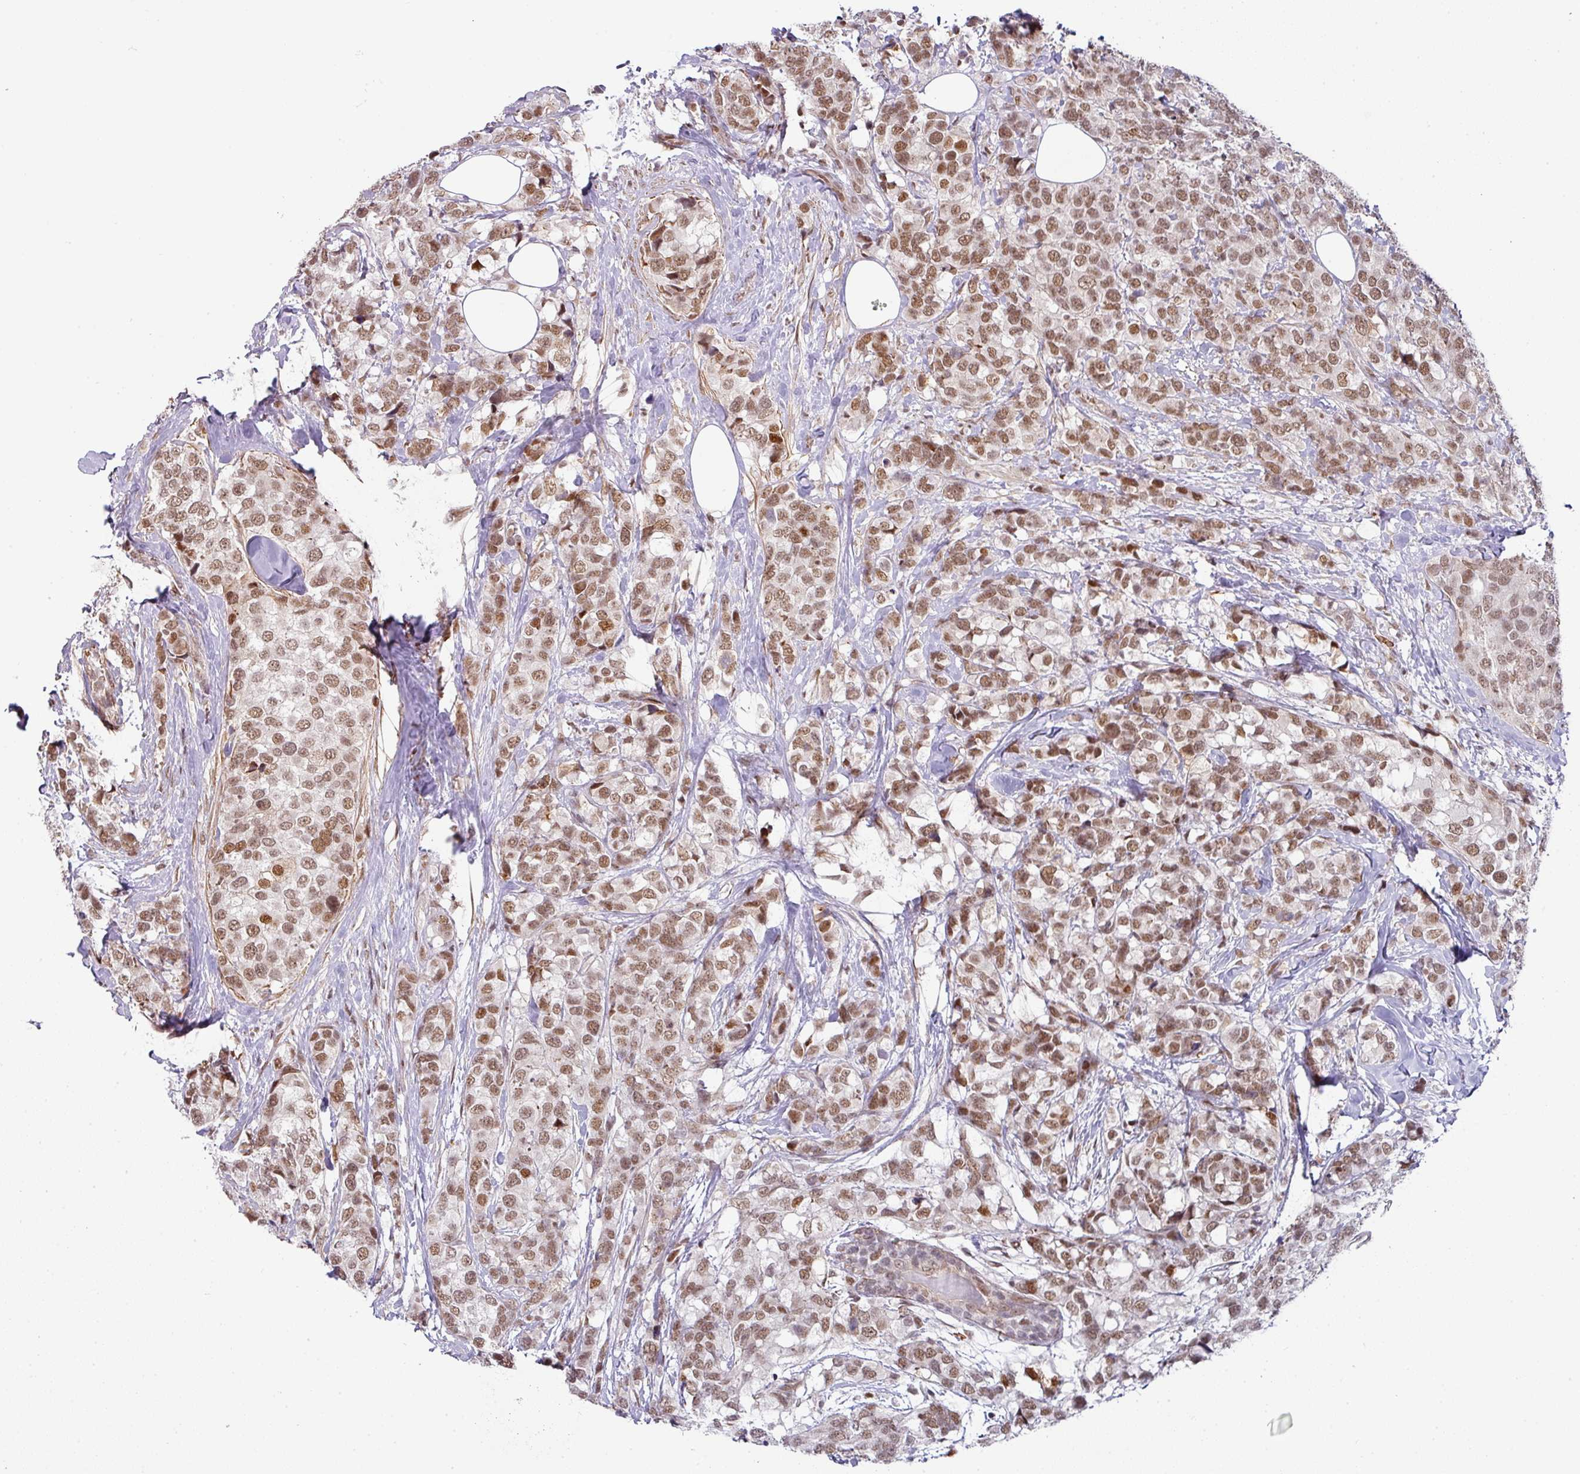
{"staining": {"intensity": "moderate", "quantity": ">75%", "location": "nuclear"}, "tissue": "breast cancer", "cell_type": "Tumor cells", "image_type": "cancer", "snomed": [{"axis": "morphology", "description": "Lobular carcinoma"}, {"axis": "topography", "description": "Breast"}], "caption": "Human breast lobular carcinoma stained for a protein (brown) shows moderate nuclear positive expression in approximately >75% of tumor cells.", "gene": "NCOA5", "patient": {"sex": "female", "age": 59}}